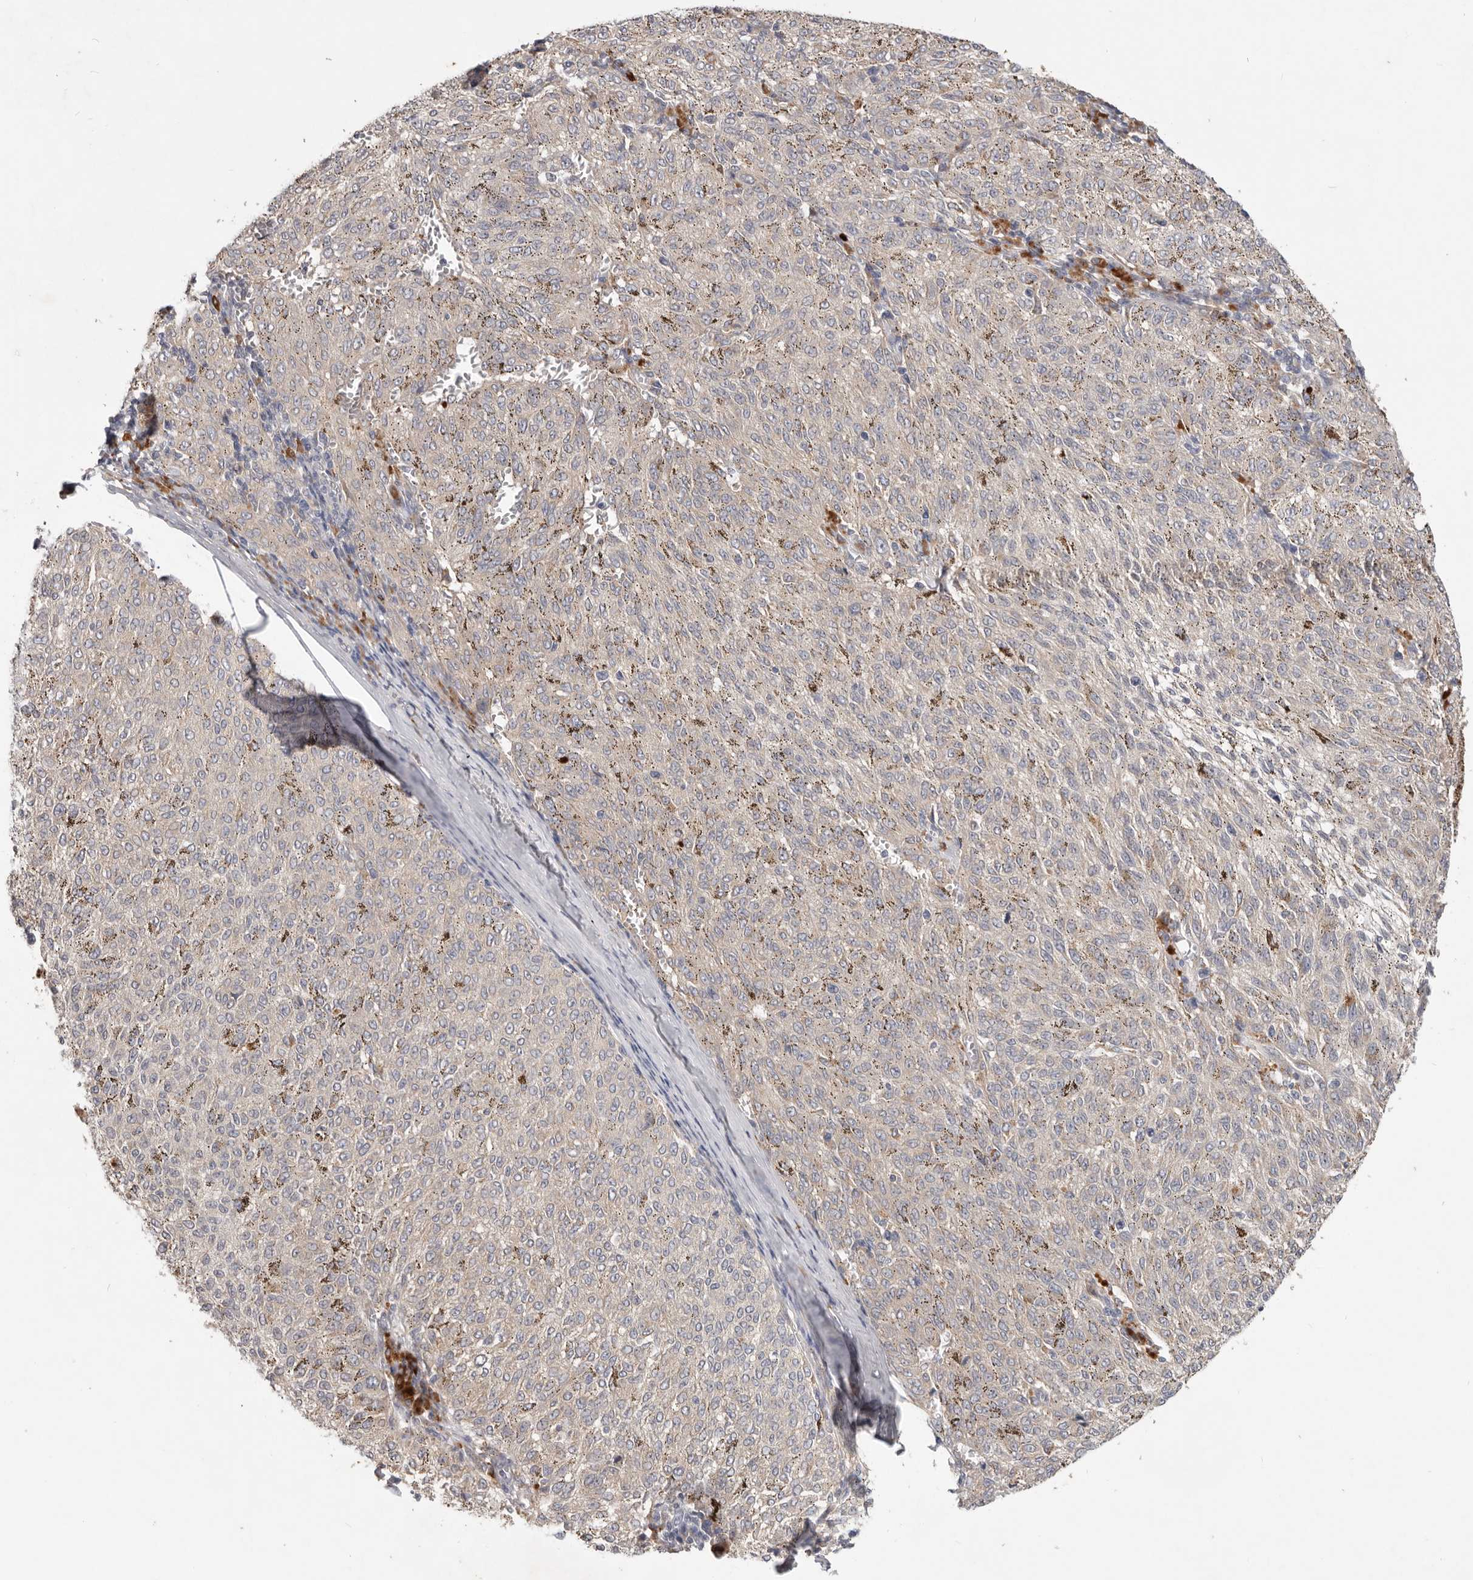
{"staining": {"intensity": "negative", "quantity": "none", "location": "none"}, "tissue": "melanoma", "cell_type": "Tumor cells", "image_type": "cancer", "snomed": [{"axis": "morphology", "description": "Malignant melanoma, NOS"}, {"axis": "topography", "description": "Skin"}], "caption": "Tumor cells show no significant staining in melanoma.", "gene": "WDR77", "patient": {"sex": "female", "age": 72}}